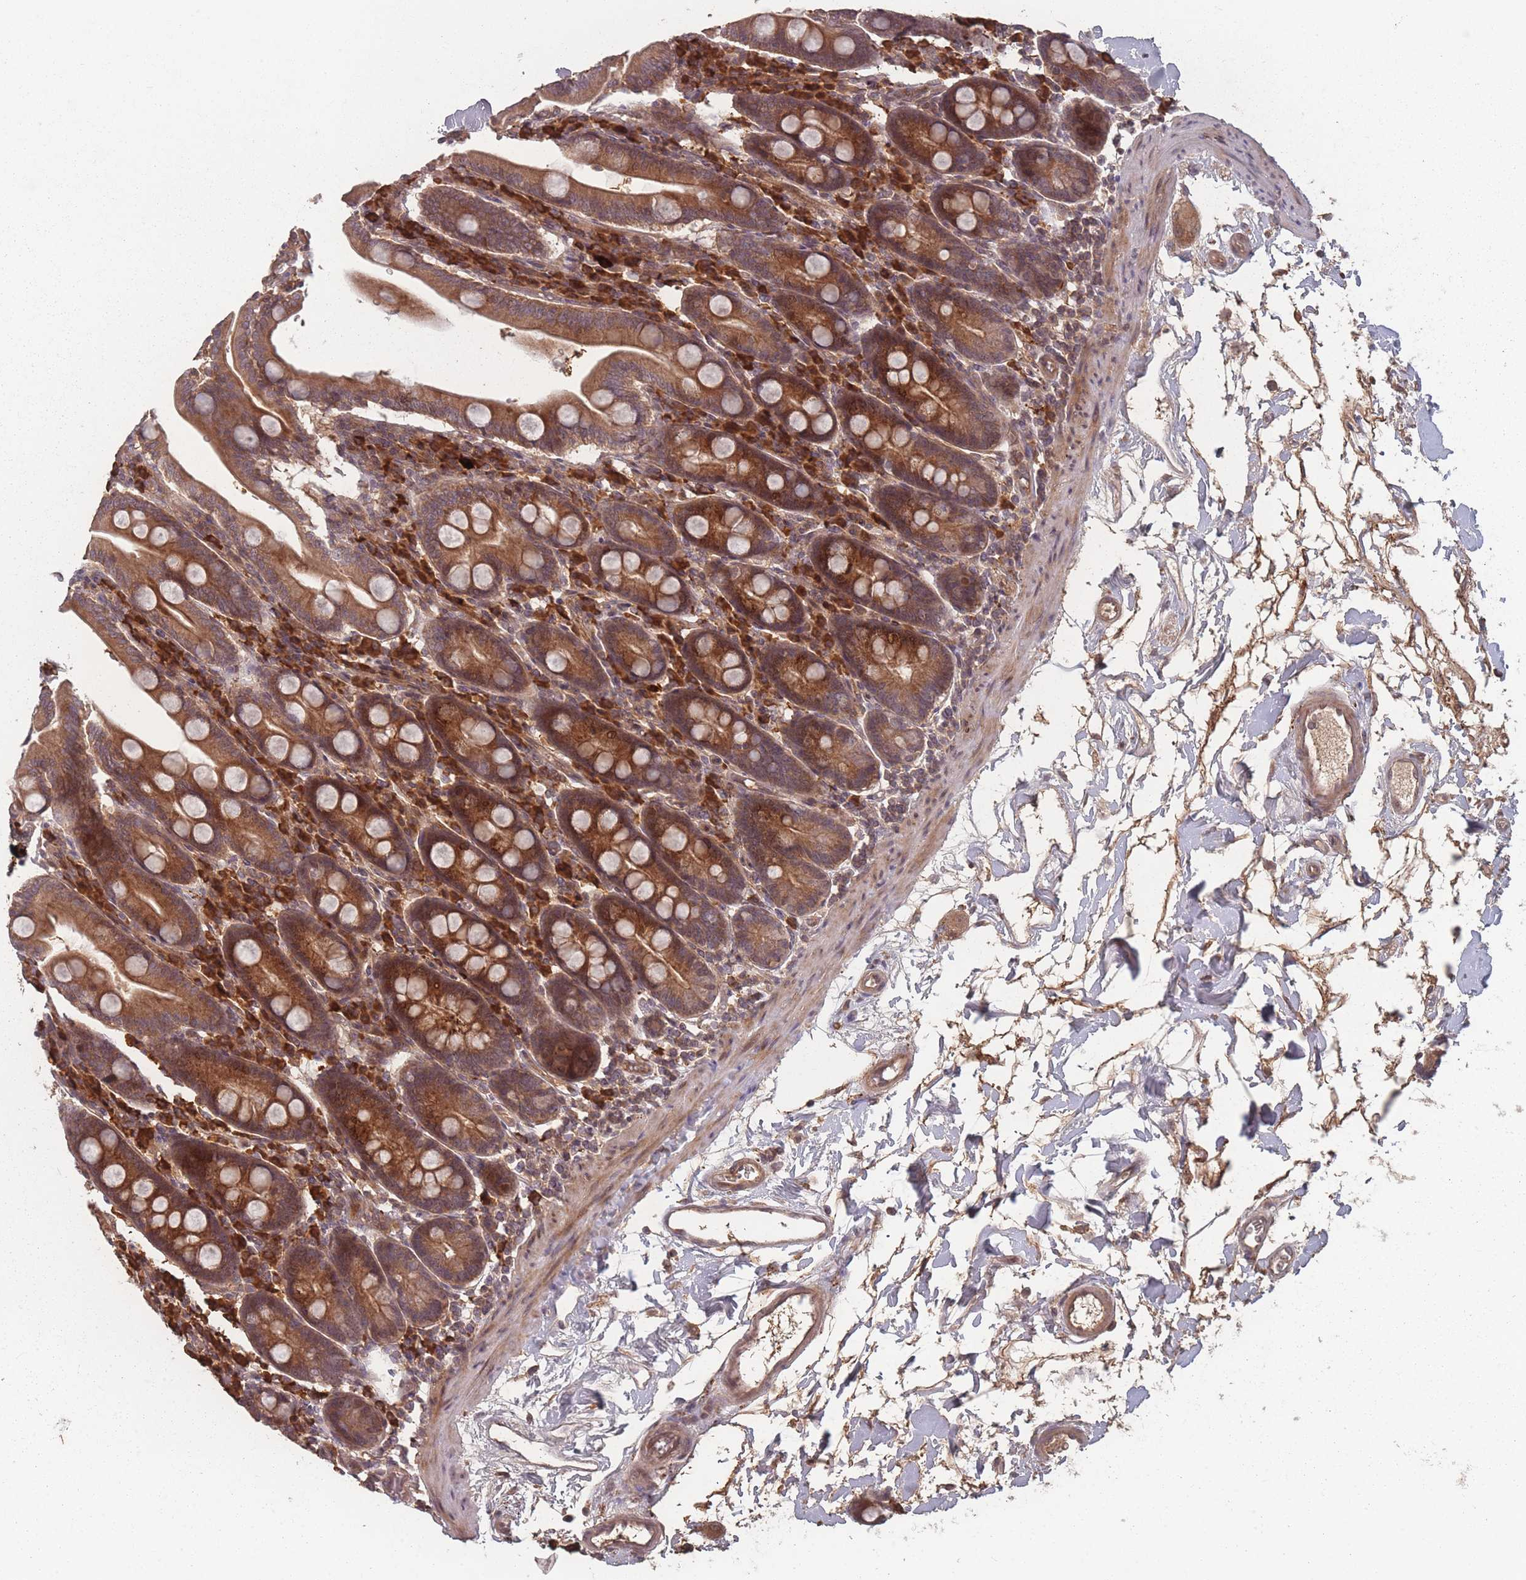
{"staining": {"intensity": "moderate", "quantity": ">75%", "location": "cytoplasmic/membranous"}, "tissue": "duodenum", "cell_type": "Glandular cells", "image_type": "normal", "snomed": [{"axis": "morphology", "description": "Normal tissue, NOS"}, {"axis": "topography", "description": "Duodenum"}], "caption": "Normal duodenum demonstrates moderate cytoplasmic/membranous staining in about >75% of glandular cells, visualized by immunohistochemistry. (DAB = brown stain, brightfield microscopy at high magnification).", "gene": "HAGH", "patient": {"sex": "male", "age": 35}}